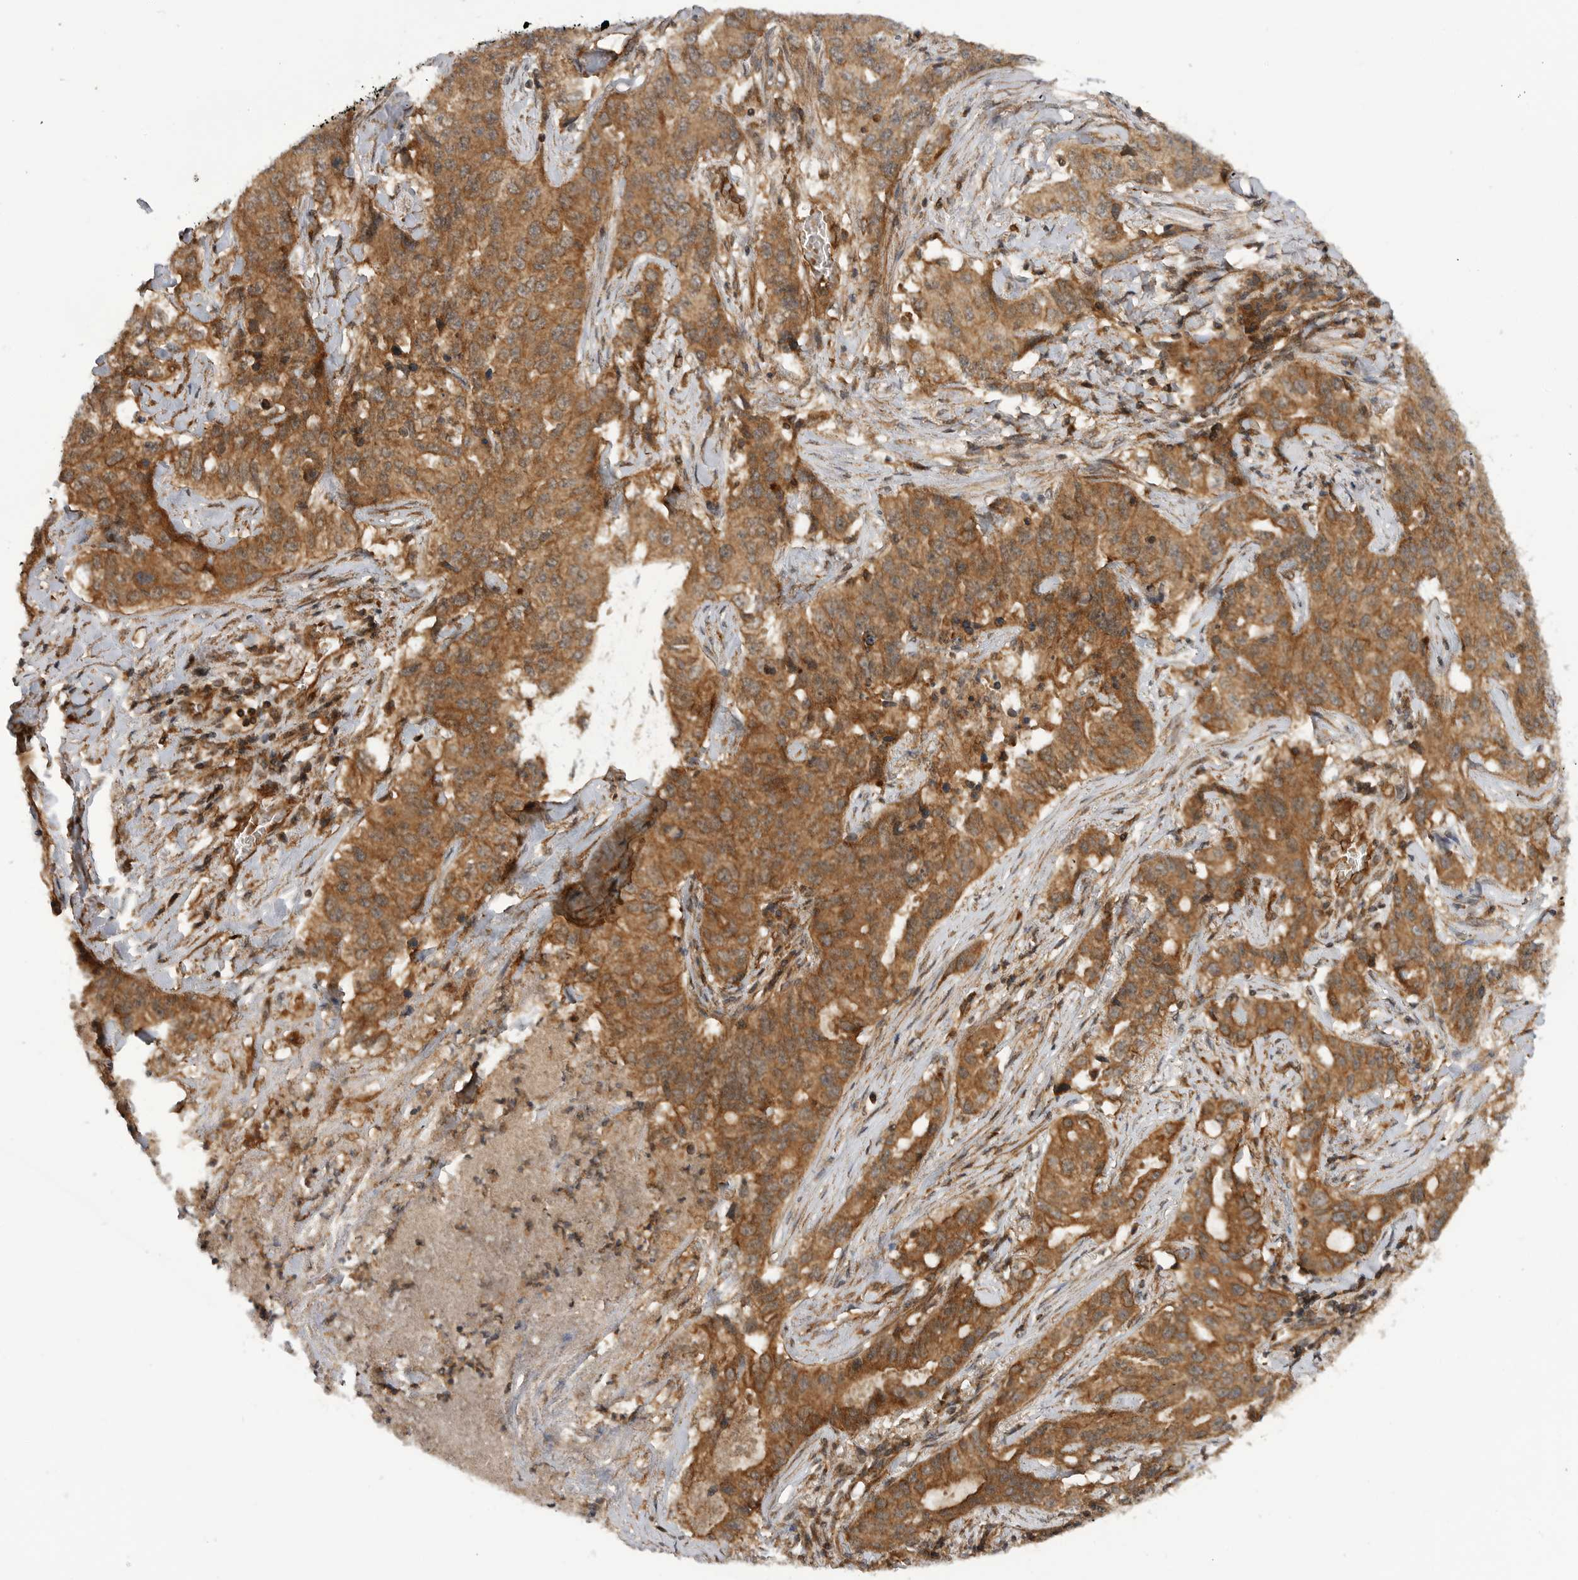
{"staining": {"intensity": "moderate", "quantity": ">75%", "location": "cytoplasmic/membranous"}, "tissue": "lung cancer", "cell_type": "Tumor cells", "image_type": "cancer", "snomed": [{"axis": "morphology", "description": "Adenocarcinoma, NOS"}, {"axis": "topography", "description": "Lung"}], "caption": "Protein positivity by immunohistochemistry demonstrates moderate cytoplasmic/membranous expression in about >75% of tumor cells in lung cancer (adenocarcinoma). (DAB IHC, brown staining for protein, blue staining for nuclei).", "gene": "PRDX4", "patient": {"sex": "female", "age": 51}}